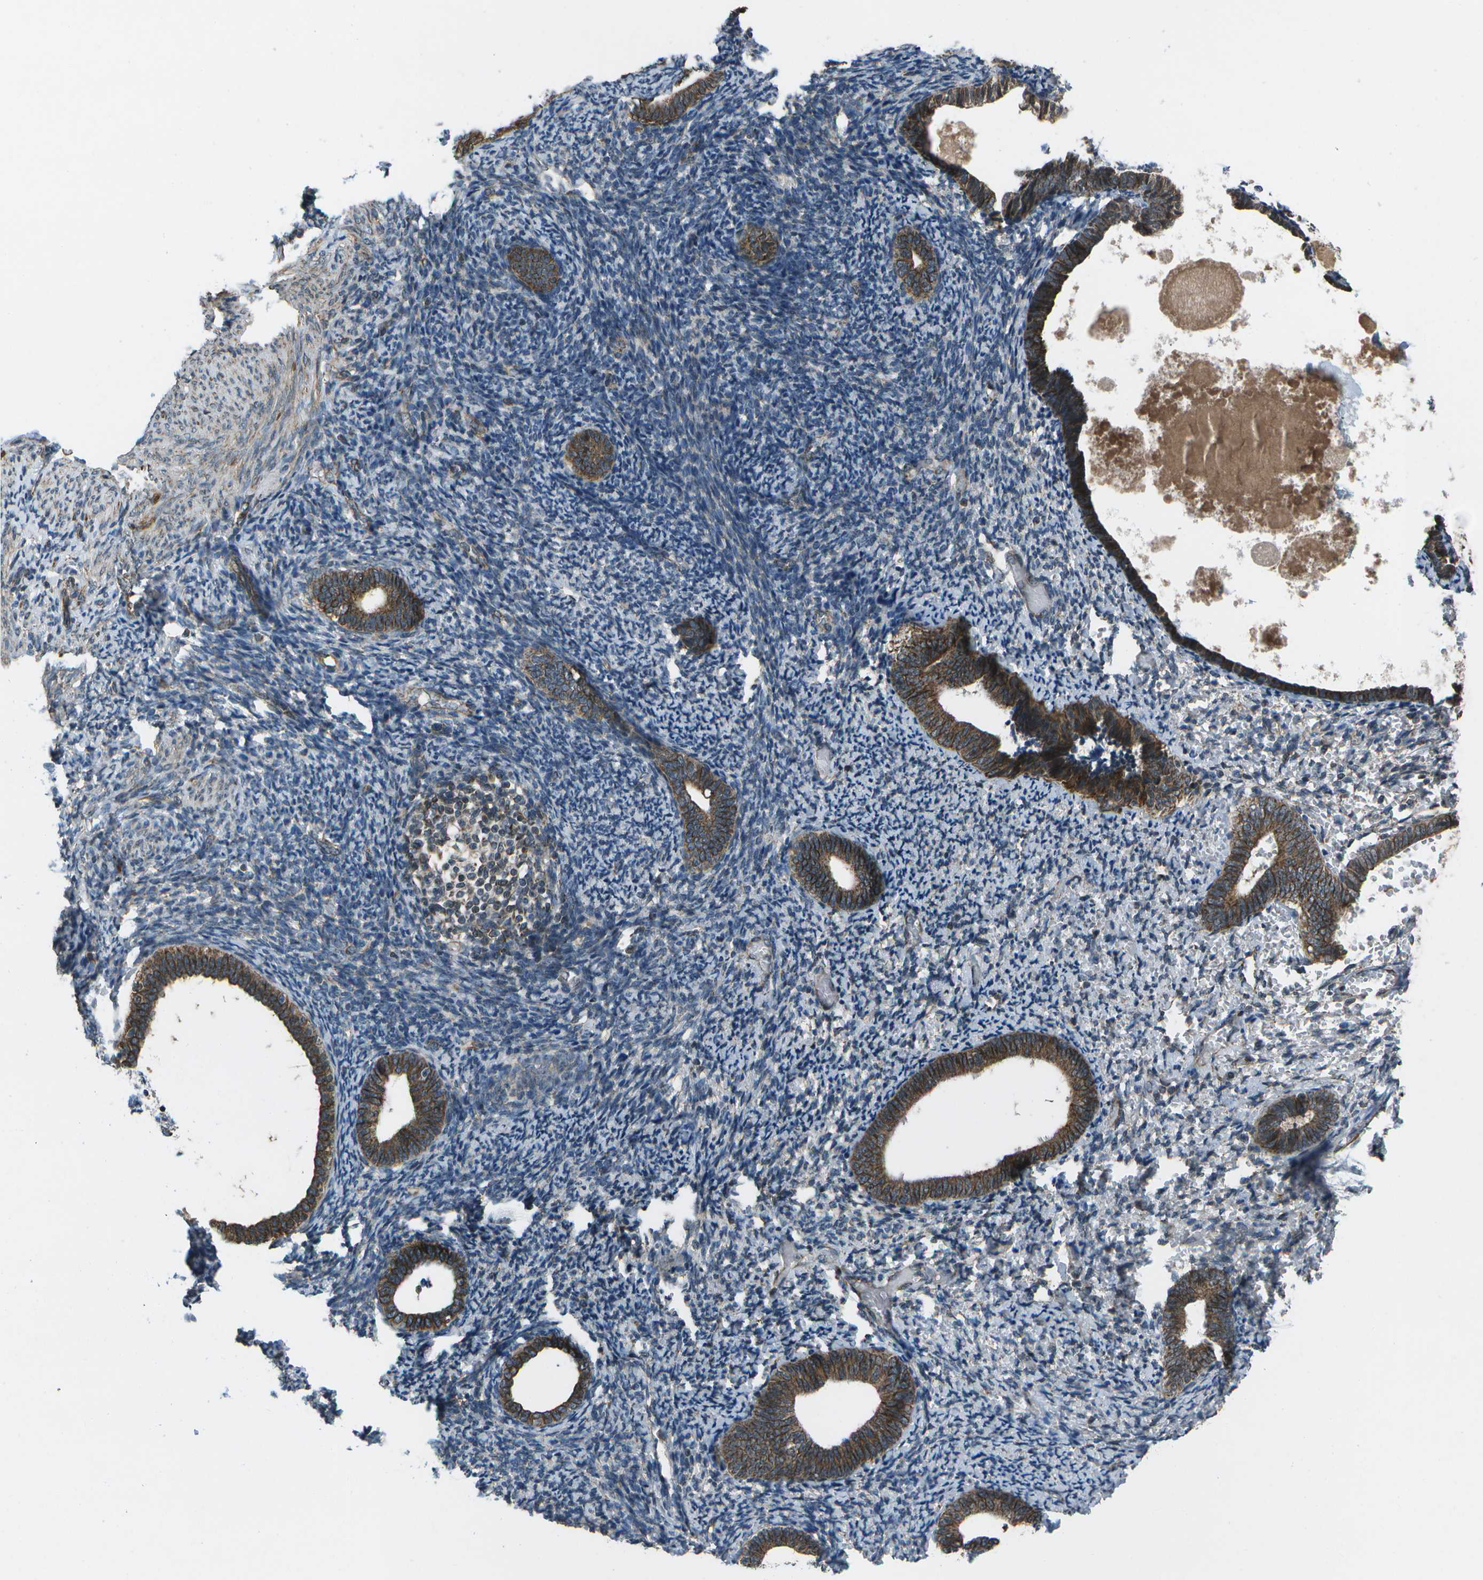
{"staining": {"intensity": "negative", "quantity": "none", "location": "none"}, "tissue": "endometrium", "cell_type": "Cells in endometrial stroma", "image_type": "normal", "snomed": [{"axis": "morphology", "description": "Normal tissue, NOS"}, {"axis": "topography", "description": "Endometrium"}], "caption": "This photomicrograph is of benign endometrium stained with immunohistochemistry (IHC) to label a protein in brown with the nuclei are counter-stained blue. There is no expression in cells in endometrial stroma.", "gene": "EIF2AK1", "patient": {"sex": "female", "age": 66}}